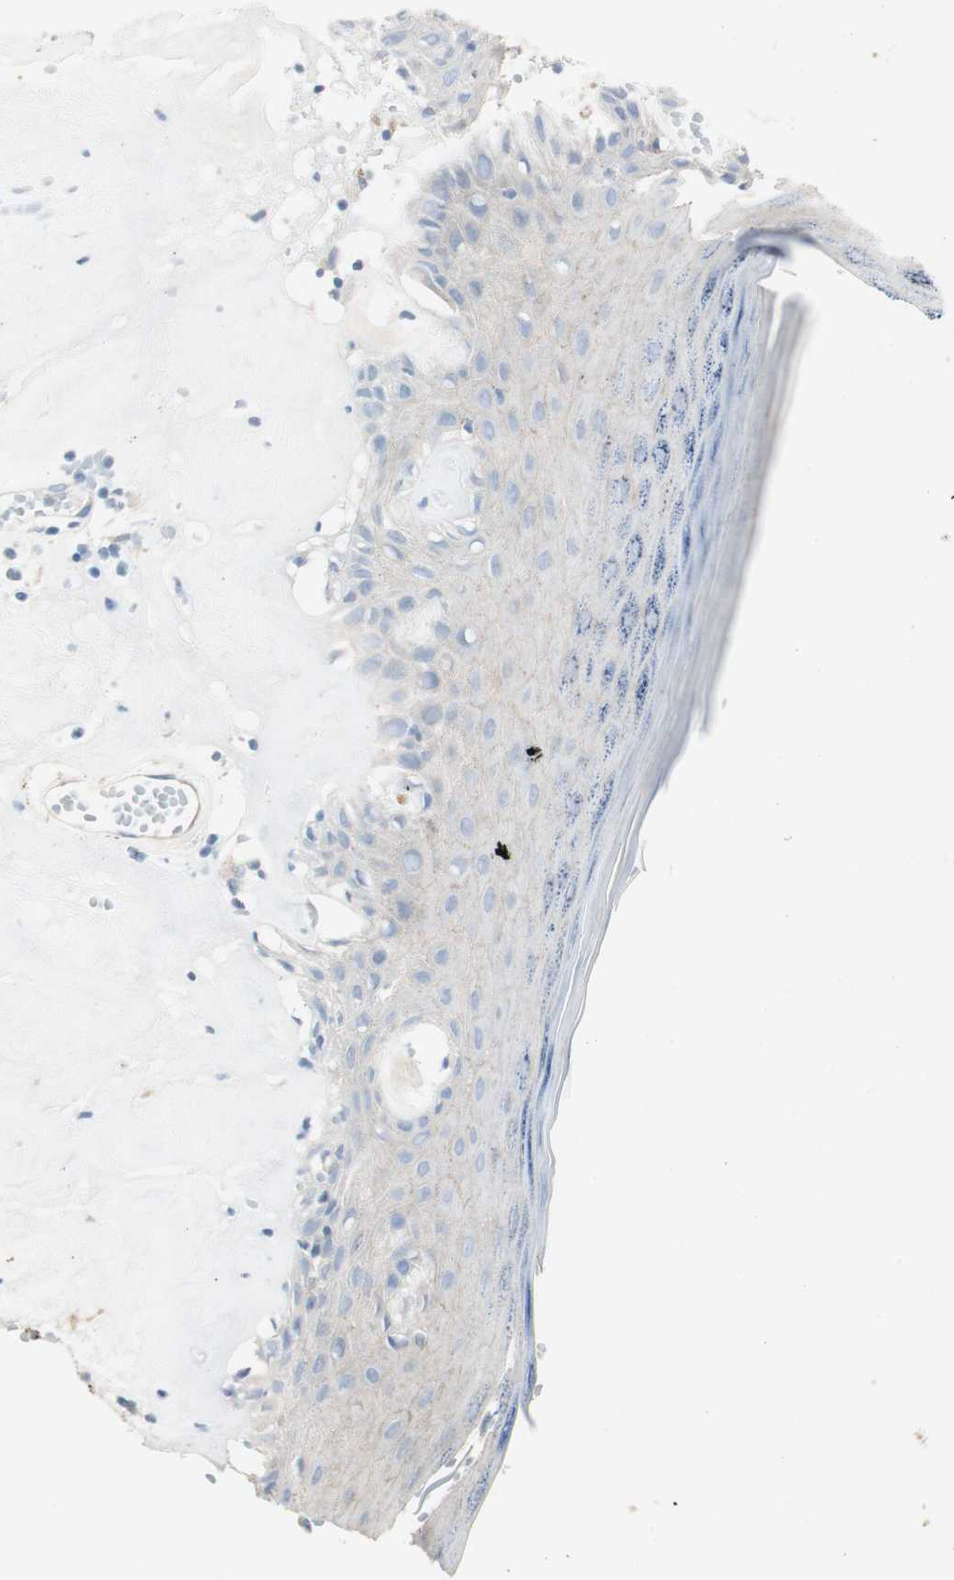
{"staining": {"intensity": "weak", "quantity": "<25%", "location": "cytoplasmic/membranous"}, "tissue": "skin", "cell_type": "Epidermal cells", "image_type": "normal", "snomed": [{"axis": "morphology", "description": "Normal tissue, NOS"}, {"axis": "morphology", "description": "Inflammation, NOS"}, {"axis": "topography", "description": "Vulva"}], "caption": "Micrograph shows no protein expression in epidermal cells of benign skin.", "gene": "ART3", "patient": {"sex": "female", "age": 84}}